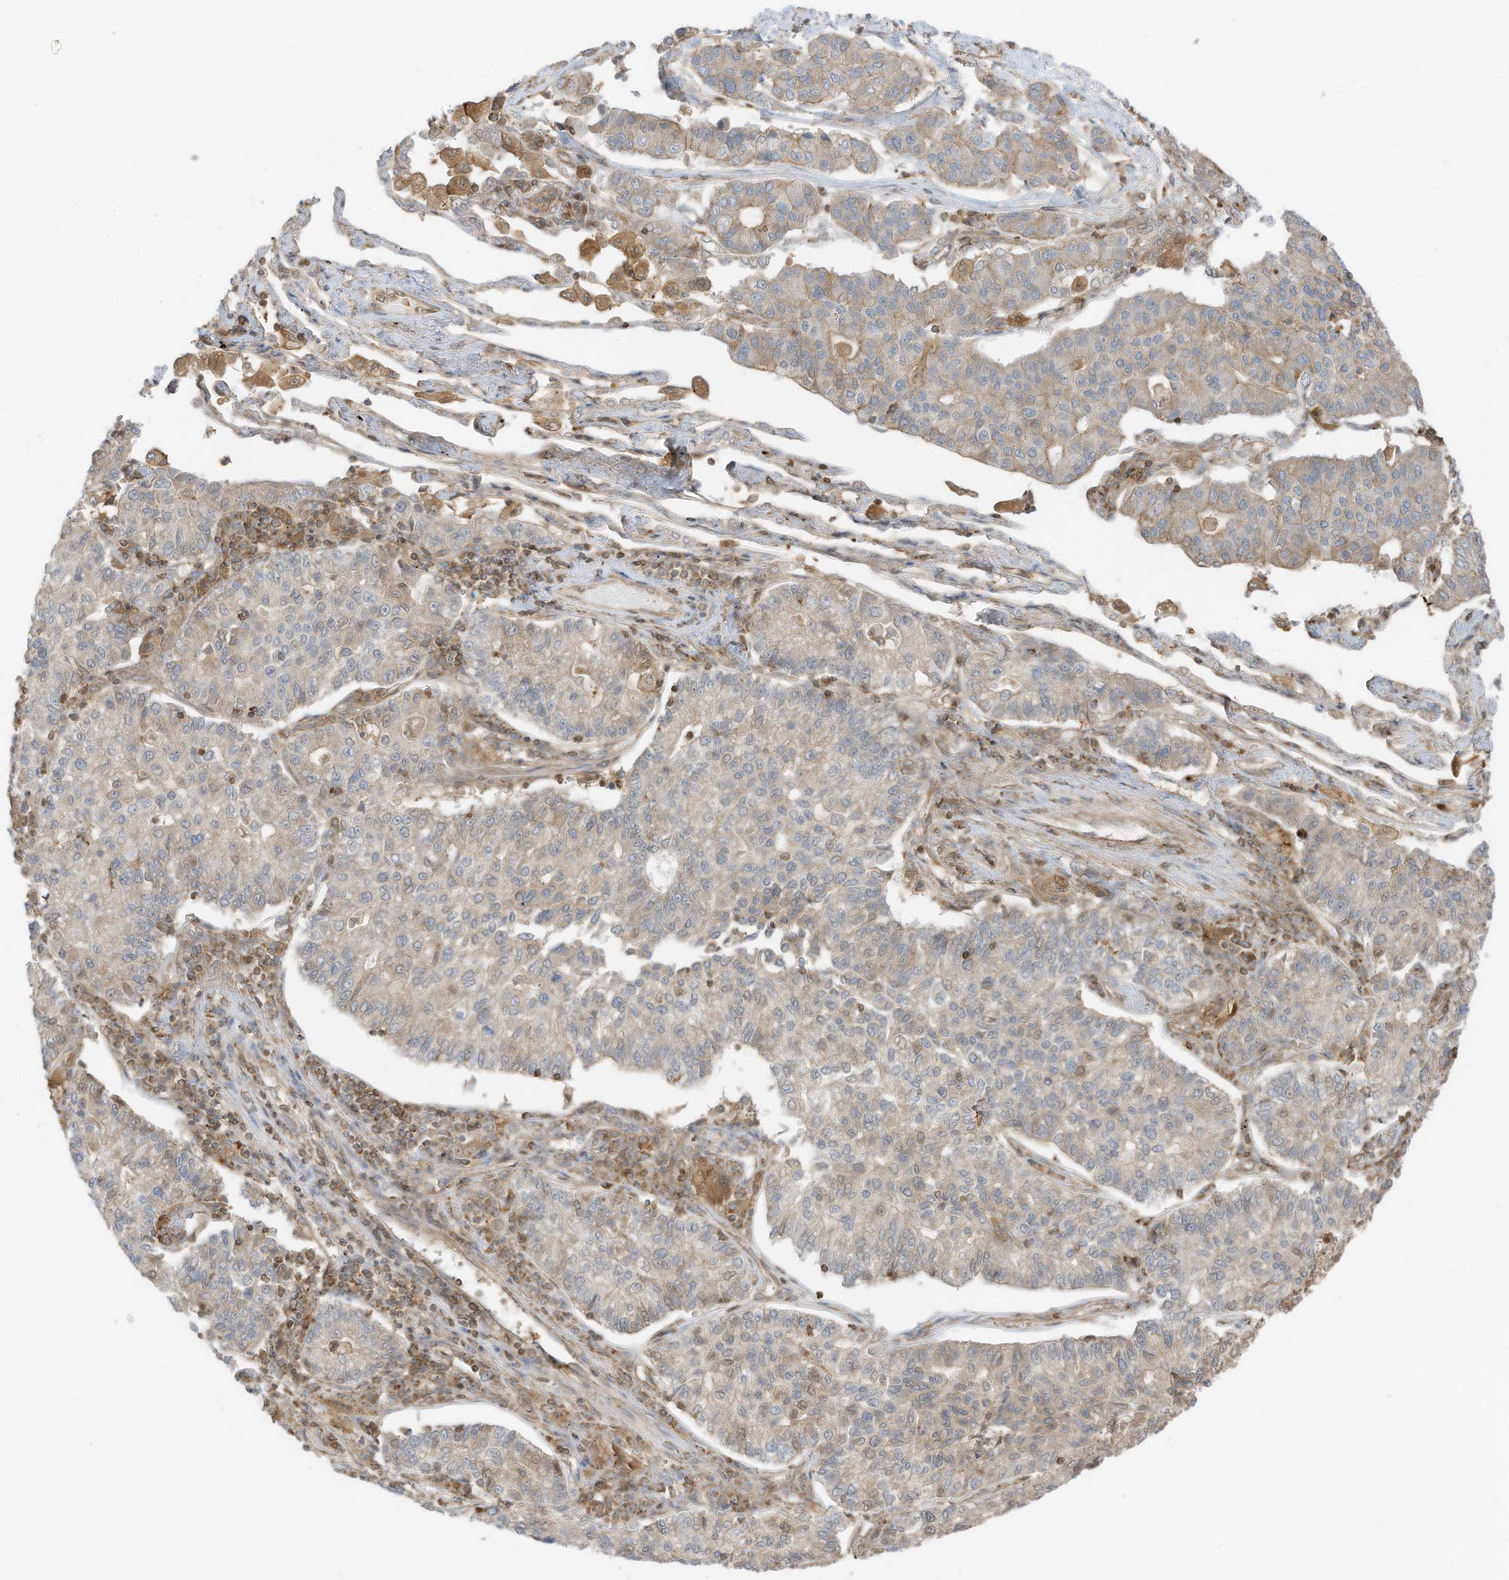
{"staining": {"intensity": "weak", "quantity": "25%-75%", "location": "cytoplasmic/membranous"}, "tissue": "lung cancer", "cell_type": "Tumor cells", "image_type": "cancer", "snomed": [{"axis": "morphology", "description": "Adenocarcinoma, NOS"}, {"axis": "topography", "description": "Lung"}], "caption": "Lung adenocarcinoma stained with immunohistochemistry (IHC) exhibits weak cytoplasmic/membranous expression in approximately 25%-75% of tumor cells.", "gene": "SLC25A12", "patient": {"sex": "male", "age": 49}}